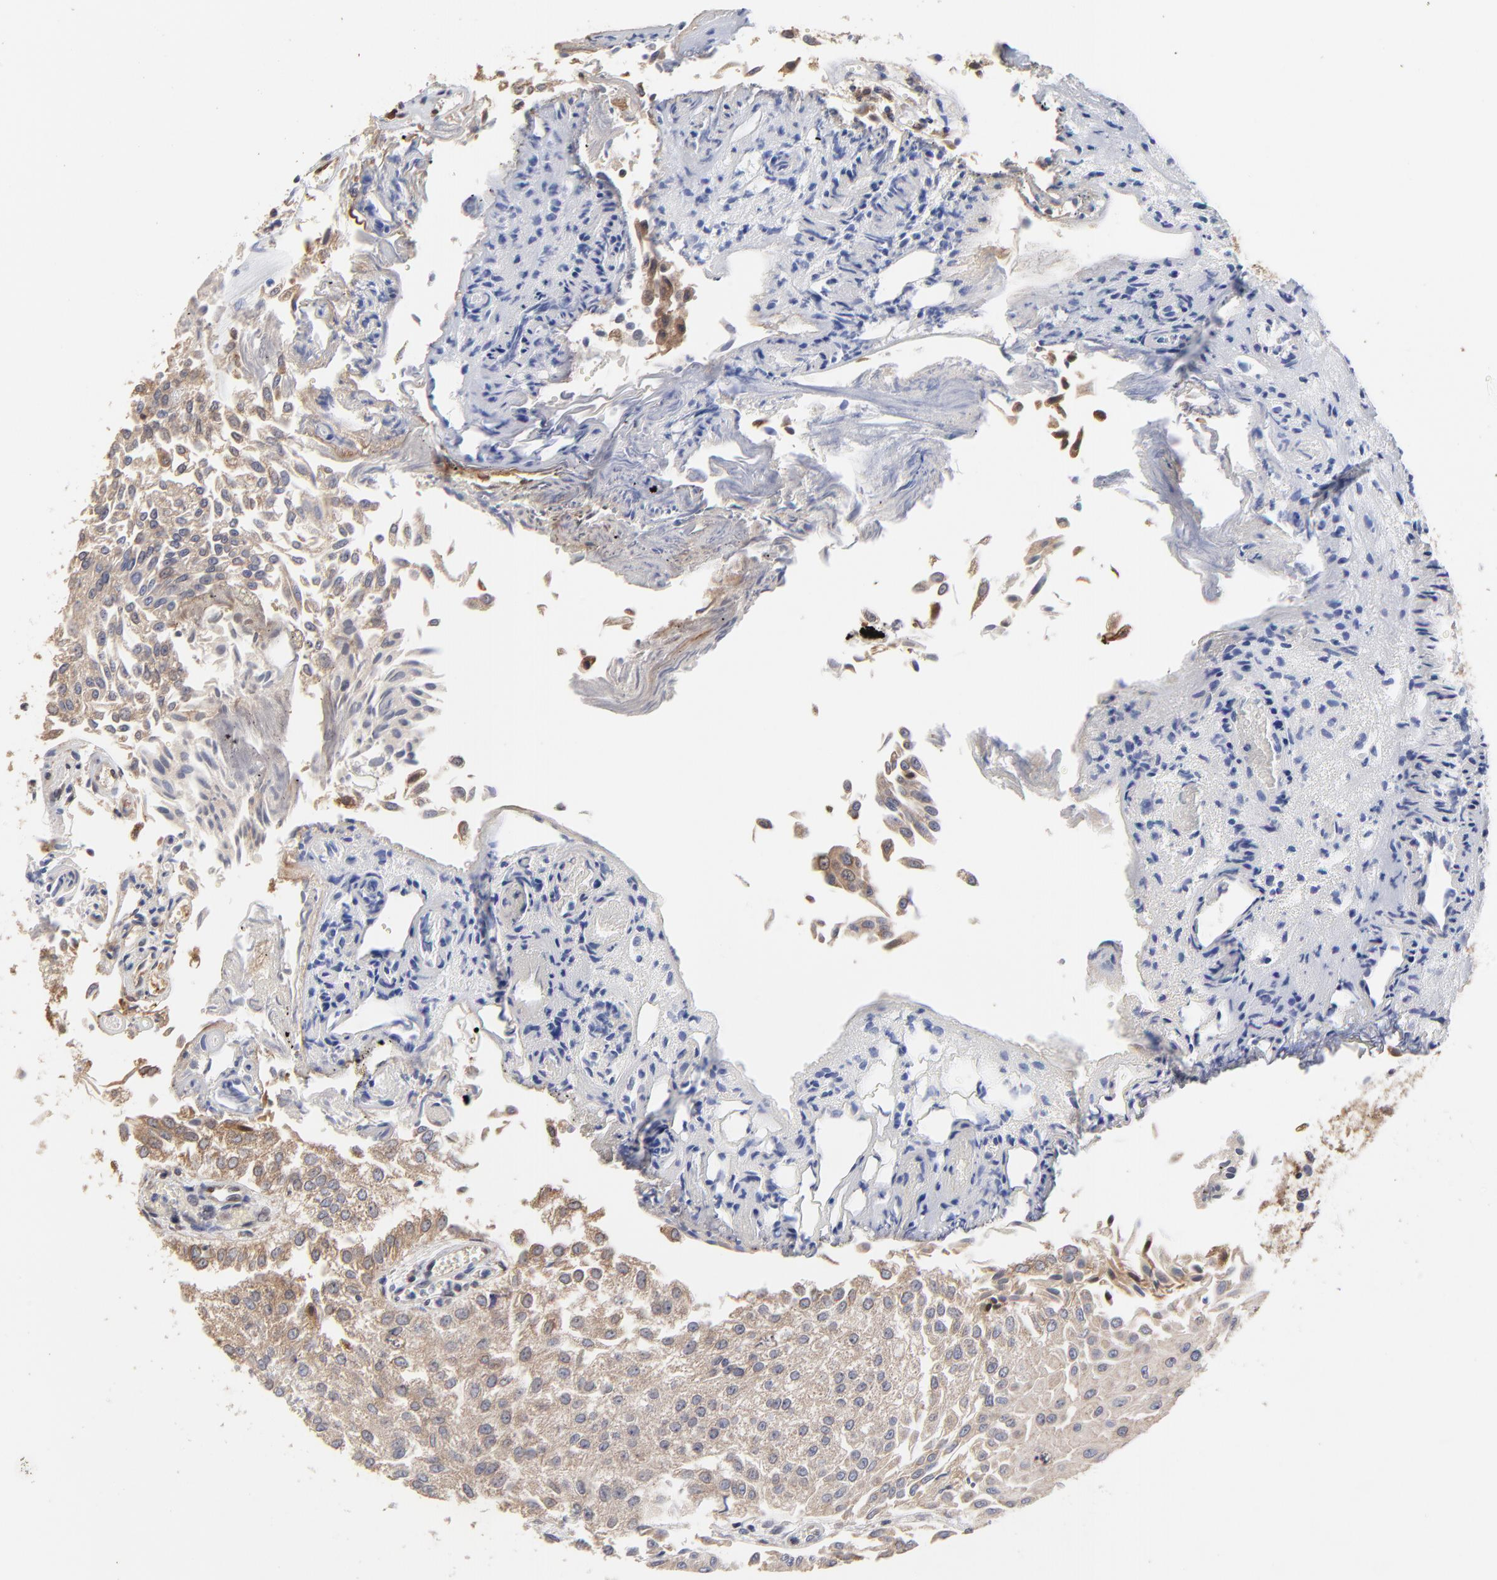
{"staining": {"intensity": "weak", "quantity": "25%-75%", "location": "cytoplasmic/membranous"}, "tissue": "urothelial cancer", "cell_type": "Tumor cells", "image_type": "cancer", "snomed": [{"axis": "morphology", "description": "Urothelial carcinoma, Low grade"}, {"axis": "topography", "description": "Urinary bladder"}], "caption": "A low amount of weak cytoplasmic/membranous staining is identified in about 25%-75% of tumor cells in urothelial cancer tissue.", "gene": "CCT2", "patient": {"sex": "male", "age": 86}}